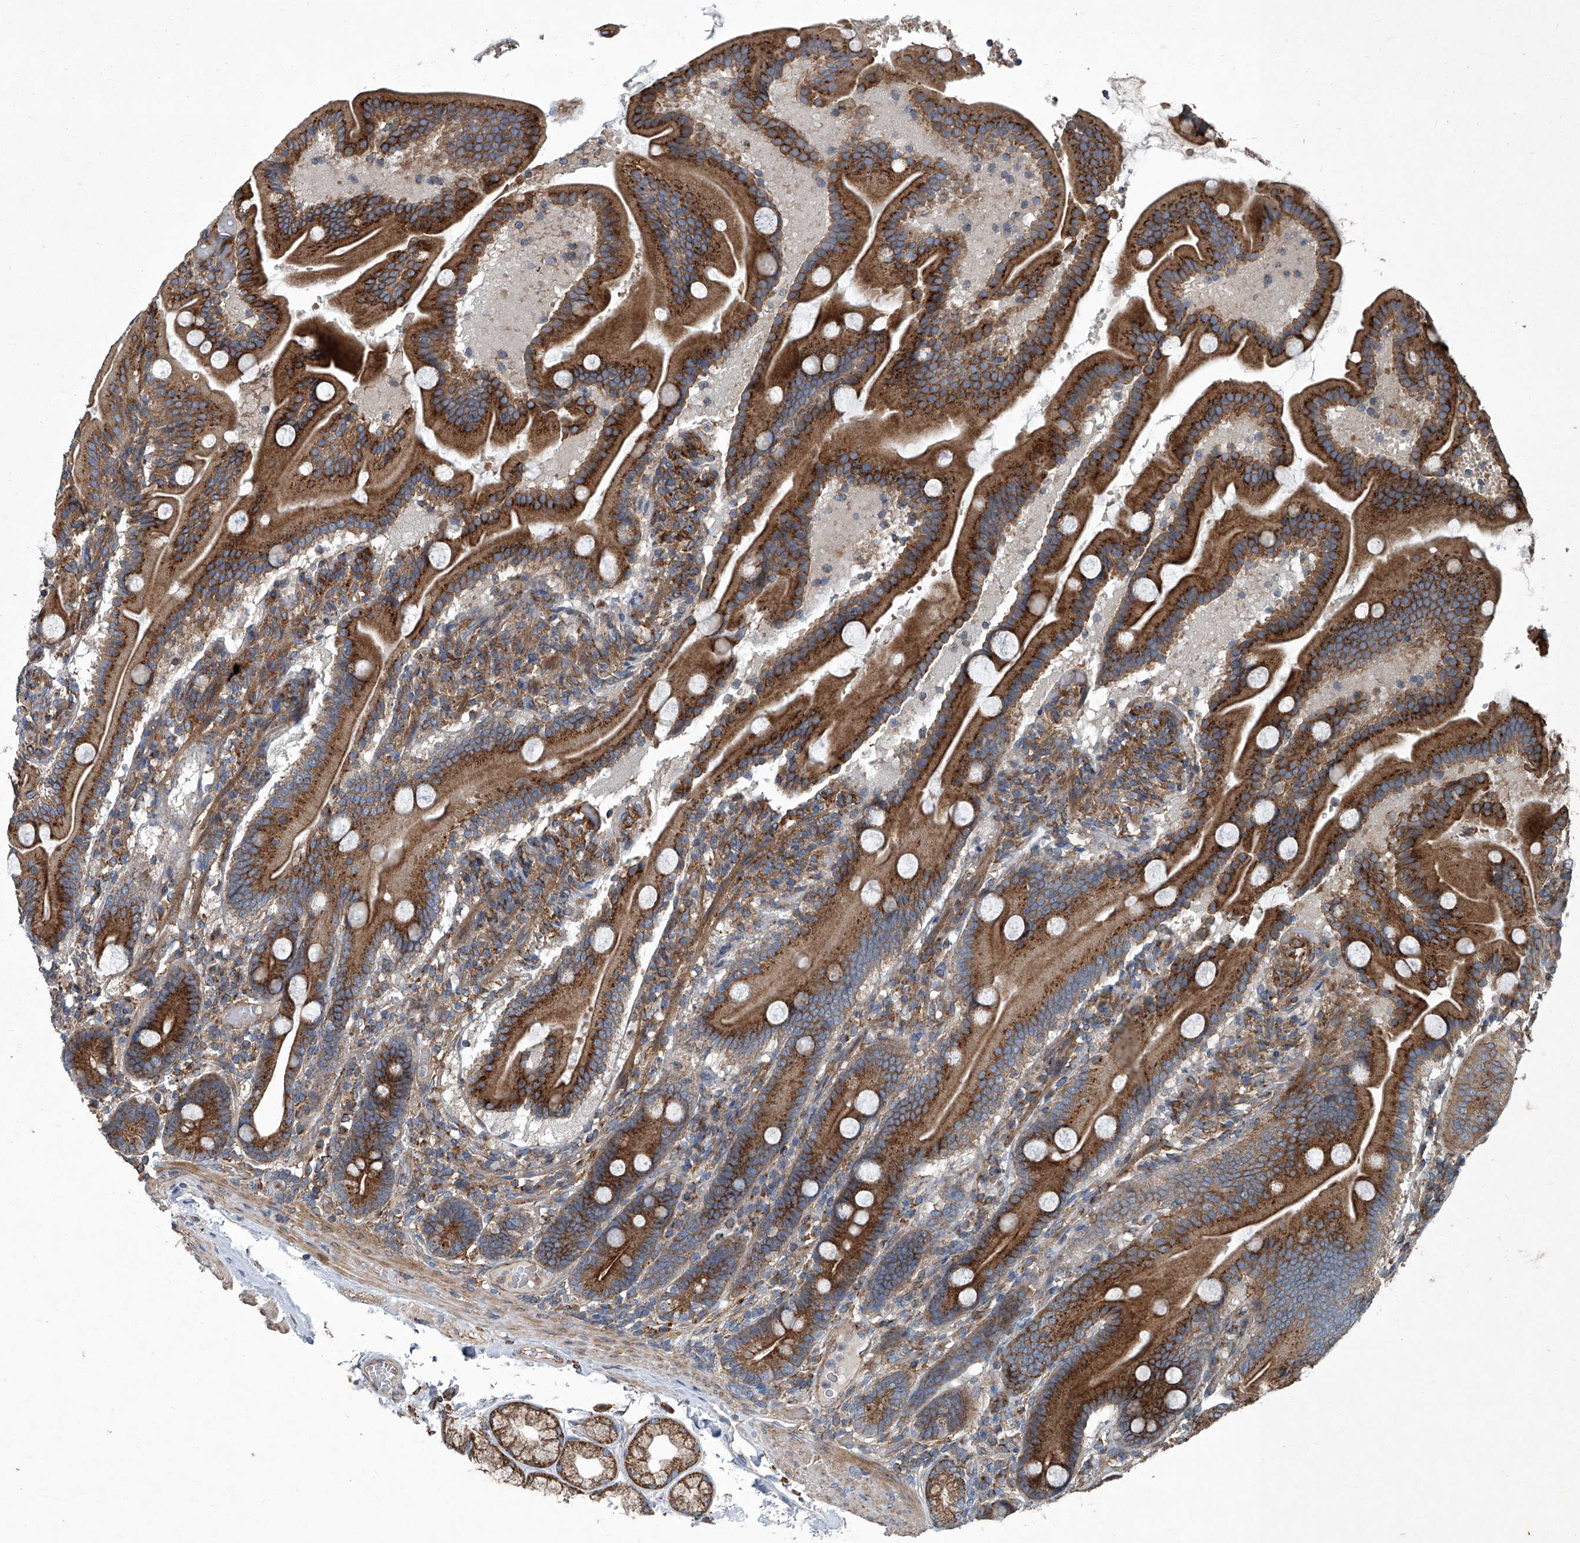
{"staining": {"intensity": "strong", "quantity": ">75%", "location": "cytoplasmic/membranous"}, "tissue": "duodenum", "cell_type": "Glandular cells", "image_type": "normal", "snomed": [{"axis": "morphology", "description": "Normal tissue, NOS"}, {"axis": "topography", "description": "Duodenum"}], "caption": "A high-resolution histopathology image shows immunohistochemistry staining of unremarkable duodenum, which shows strong cytoplasmic/membranous staining in about >75% of glandular cells. Using DAB (3,3'-diaminobenzidine) (brown) and hematoxylin (blue) stains, captured at high magnification using brightfield microscopy.", "gene": "PIGH", "patient": {"sex": "male", "age": 55}}